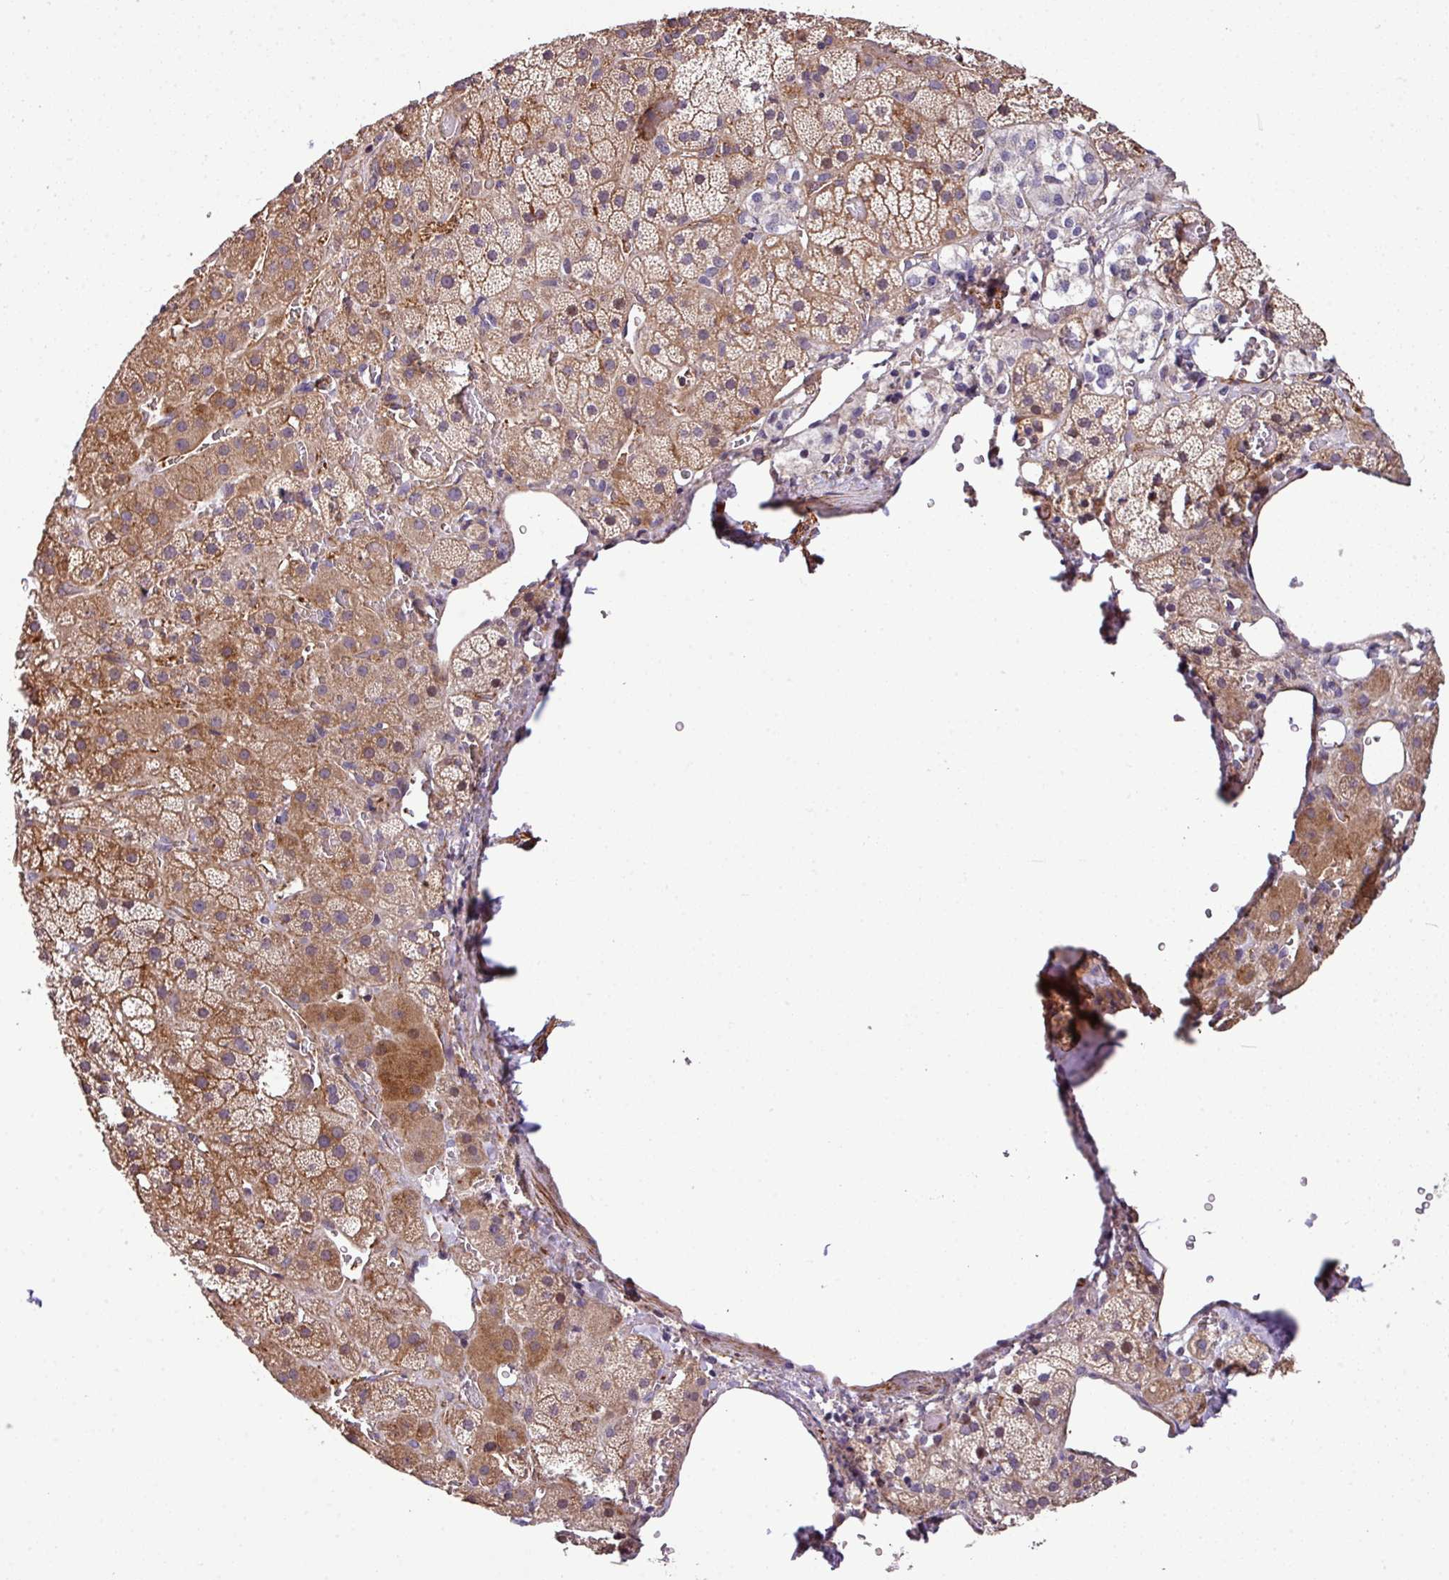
{"staining": {"intensity": "moderate", "quantity": ">75%", "location": "cytoplasmic/membranous"}, "tissue": "adrenal gland", "cell_type": "Glandular cells", "image_type": "normal", "snomed": [{"axis": "morphology", "description": "Normal tissue, NOS"}, {"axis": "topography", "description": "Adrenal gland"}], "caption": "Immunohistochemistry image of unremarkable human adrenal gland stained for a protein (brown), which displays medium levels of moderate cytoplasmic/membranous staining in approximately >75% of glandular cells.", "gene": "CASS4", "patient": {"sex": "male", "age": 57}}